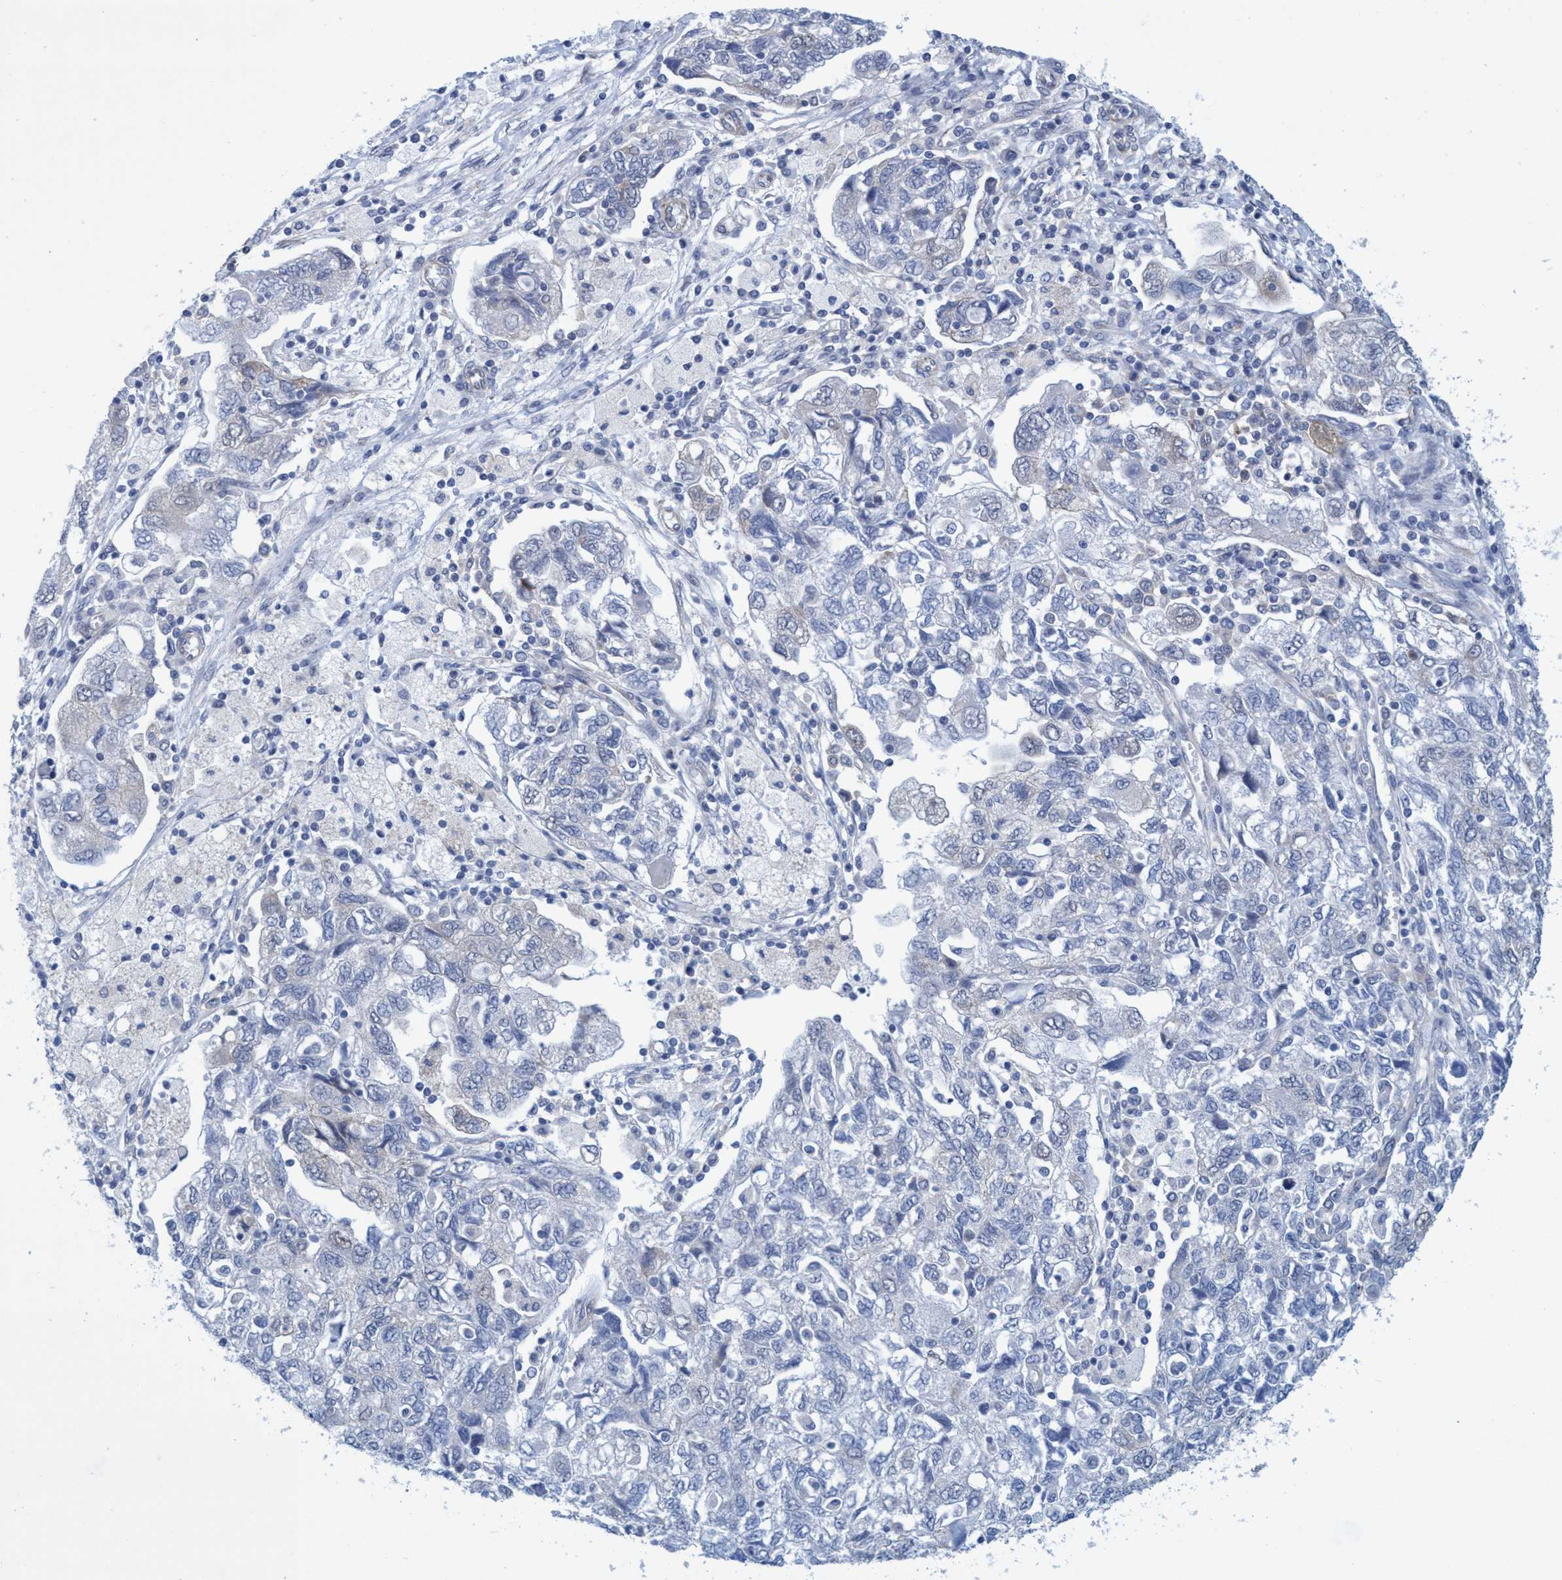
{"staining": {"intensity": "negative", "quantity": "none", "location": "none"}, "tissue": "ovarian cancer", "cell_type": "Tumor cells", "image_type": "cancer", "snomed": [{"axis": "morphology", "description": "Carcinoma, NOS"}, {"axis": "morphology", "description": "Cystadenocarcinoma, serous, NOS"}, {"axis": "topography", "description": "Ovary"}], "caption": "IHC of human carcinoma (ovarian) reveals no staining in tumor cells.", "gene": "R3HCC1", "patient": {"sex": "female", "age": 69}}